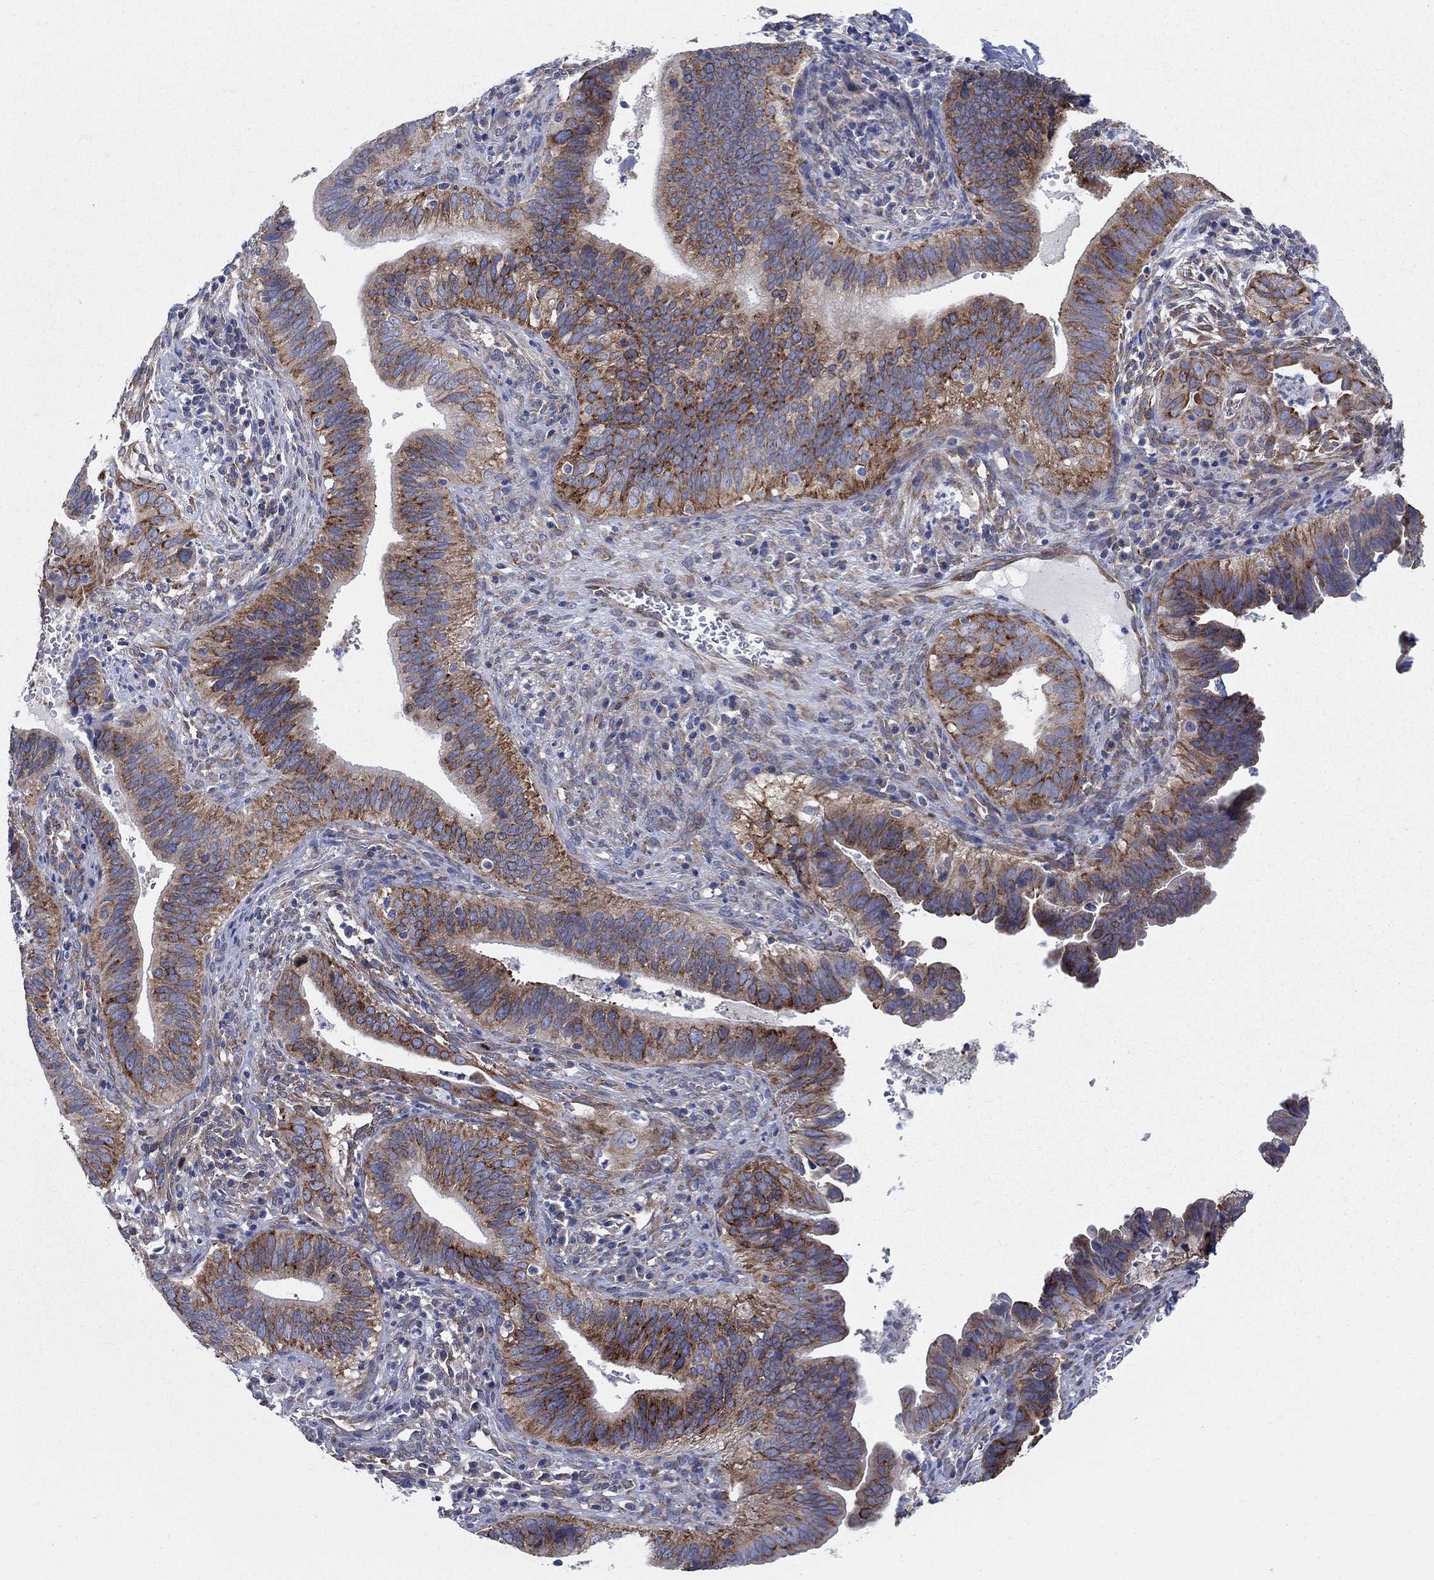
{"staining": {"intensity": "strong", "quantity": "25%-75%", "location": "cytoplasmic/membranous"}, "tissue": "cervical cancer", "cell_type": "Tumor cells", "image_type": "cancer", "snomed": [{"axis": "morphology", "description": "Adenocarcinoma, NOS"}, {"axis": "topography", "description": "Cervix"}], "caption": "Protein expression by immunohistochemistry demonstrates strong cytoplasmic/membranous positivity in about 25%-75% of tumor cells in cervical cancer (adenocarcinoma).", "gene": "TMEM59", "patient": {"sex": "female", "age": 42}}